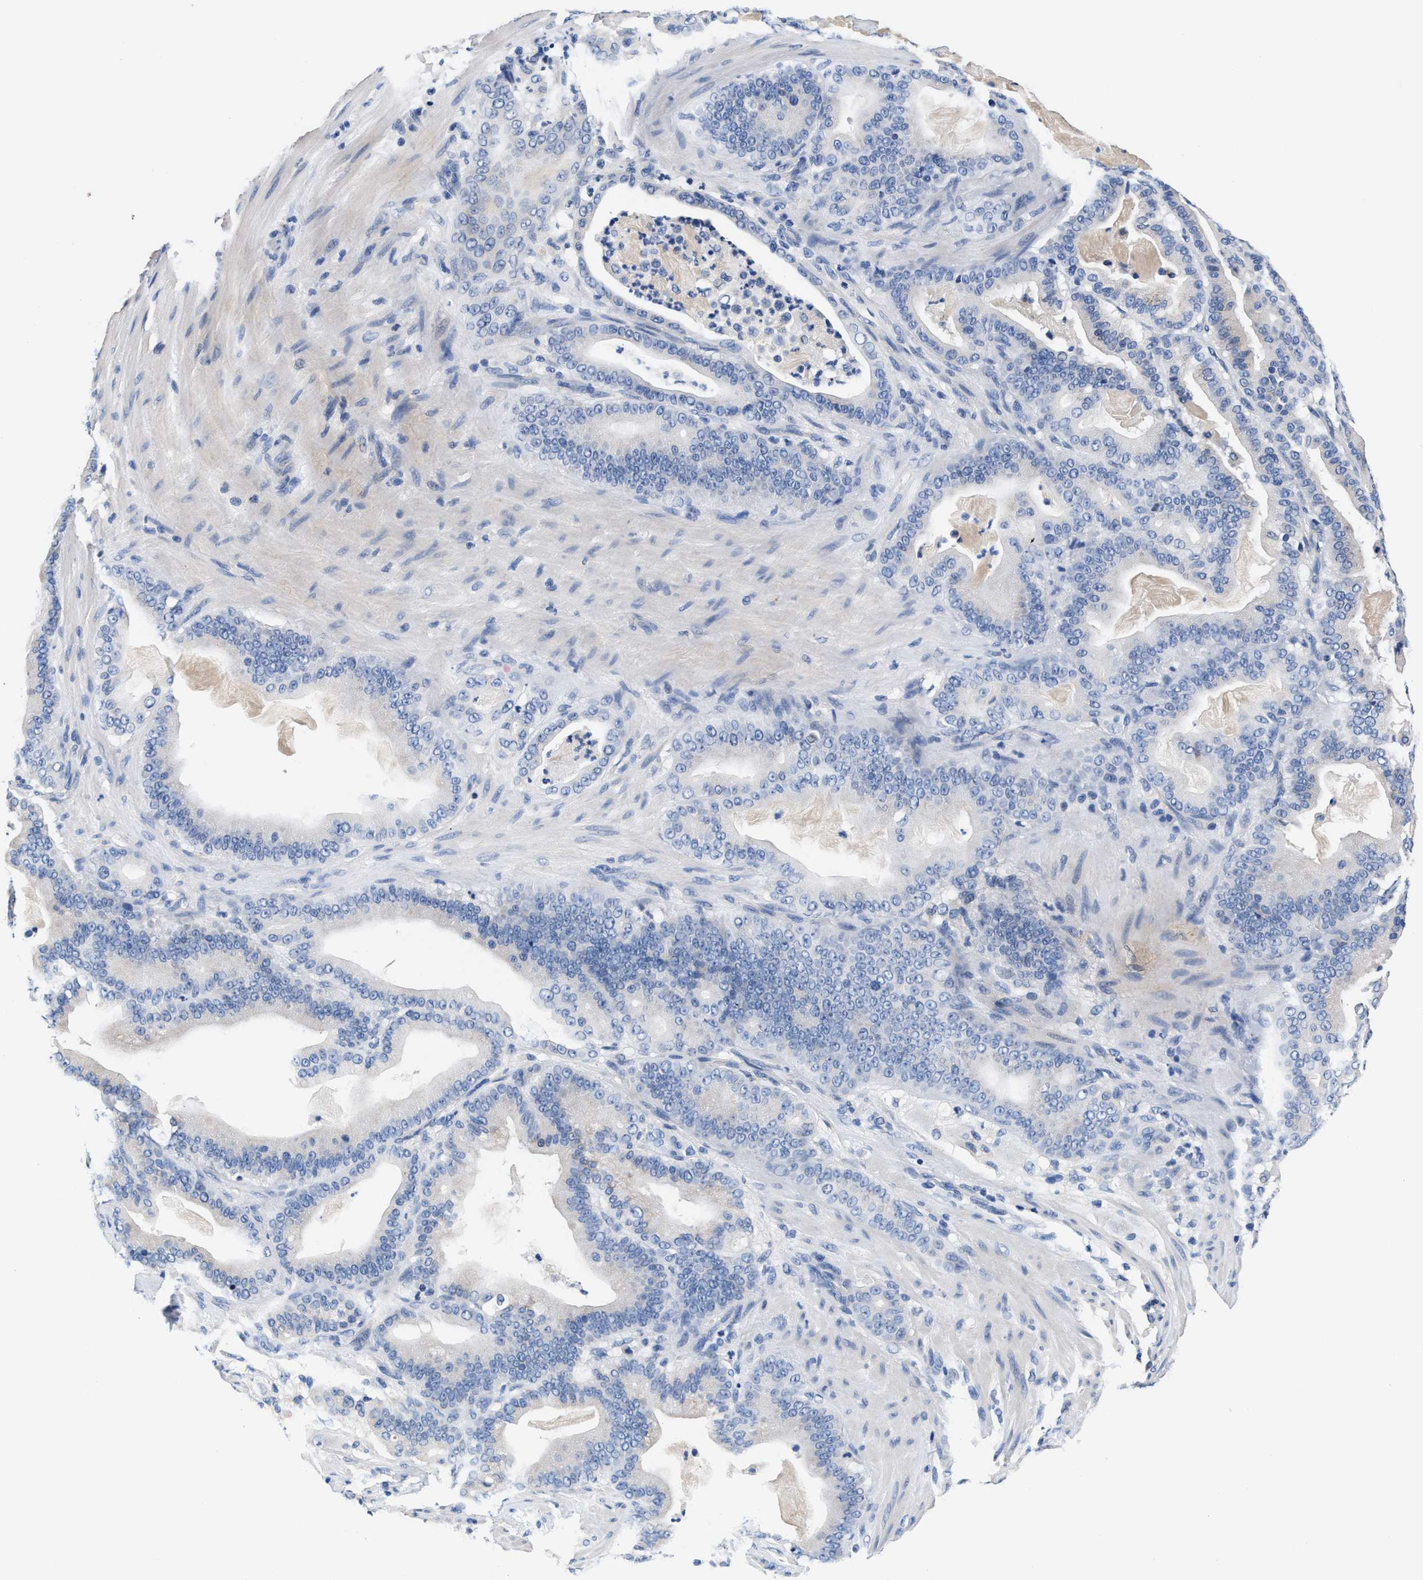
{"staining": {"intensity": "negative", "quantity": "none", "location": "none"}, "tissue": "pancreatic cancer", "cell_type": "Tumor cells", "image_type": "cancer", "snomed": [{"axis": "morphology", "description": "Adenocarcinoma, NOS"}, {"axis": "topography", "description": "Pancreas"}], "caption": "Tumor cells are negative for brown protein staining in pancreatic cancer (adenocarcinoma). (DAB immunohistochemistry visualized using brightfield microscopy, high magnification).", "gene": "GSTM1", "patient": {"sex": "male", "age": 63}}